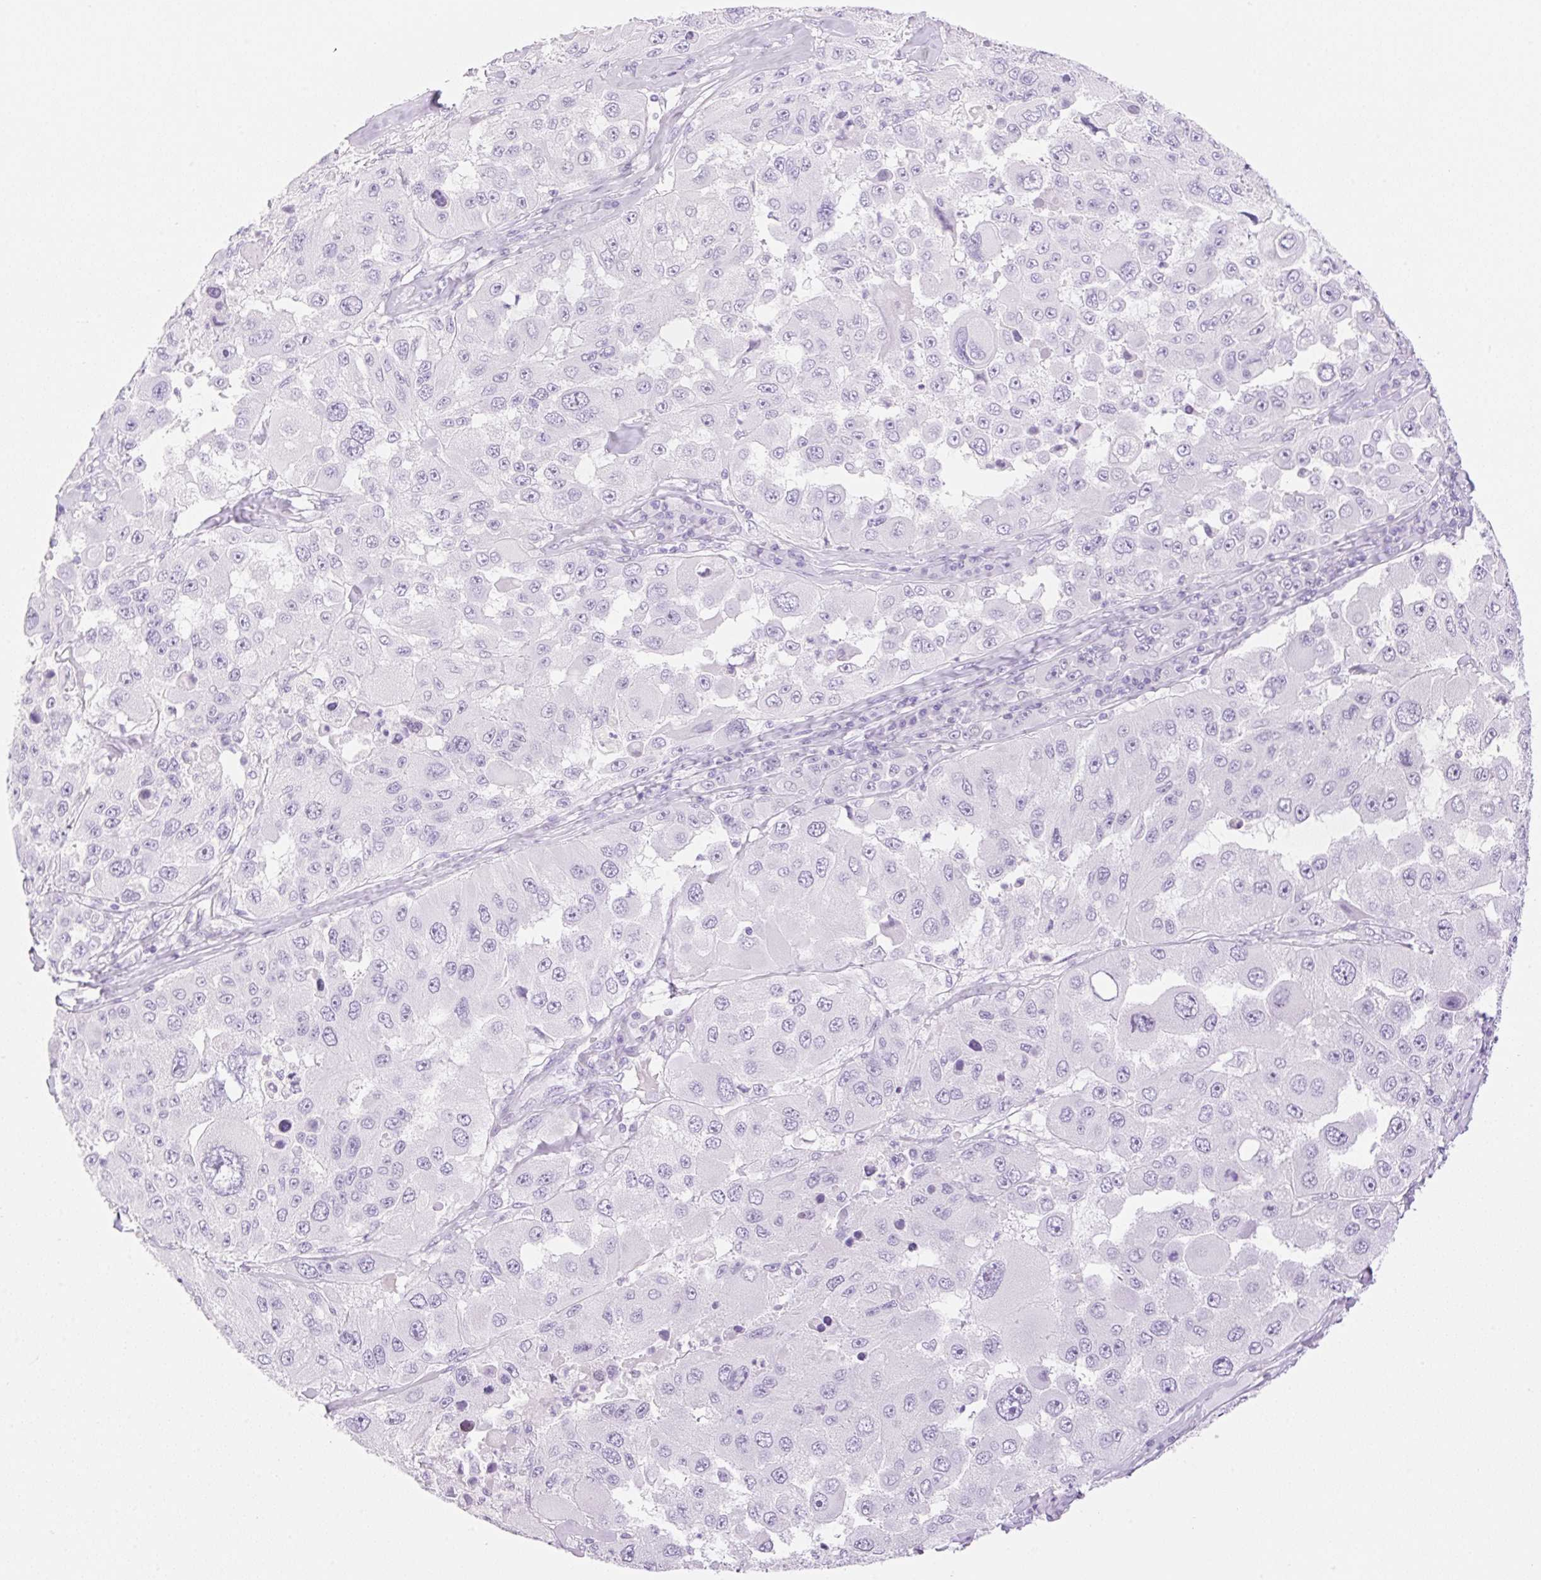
{"staining": {"intensity": "negative", "quantity": "none", "location": "none"}, "tissue": "melanoma", "cell_type": "Tumor cells", "image_type": "cancer", "snomed": [{"axis": "morphology", "description": "Malignant melanoma, Metastatic site"}, {"axis": "topography", "description": "Lymph node"}], "caption": "Protein analysis of malignant melanoma (metastatic site) displays no significant staining in tumor cells. (Stains: DAB immunohistochemistry with hematoxylin counter stain, Microscopy: brightfield microscopy at high magnification).", "gene": "SP140L", "patient": {"sex": "male", "age": 62}}